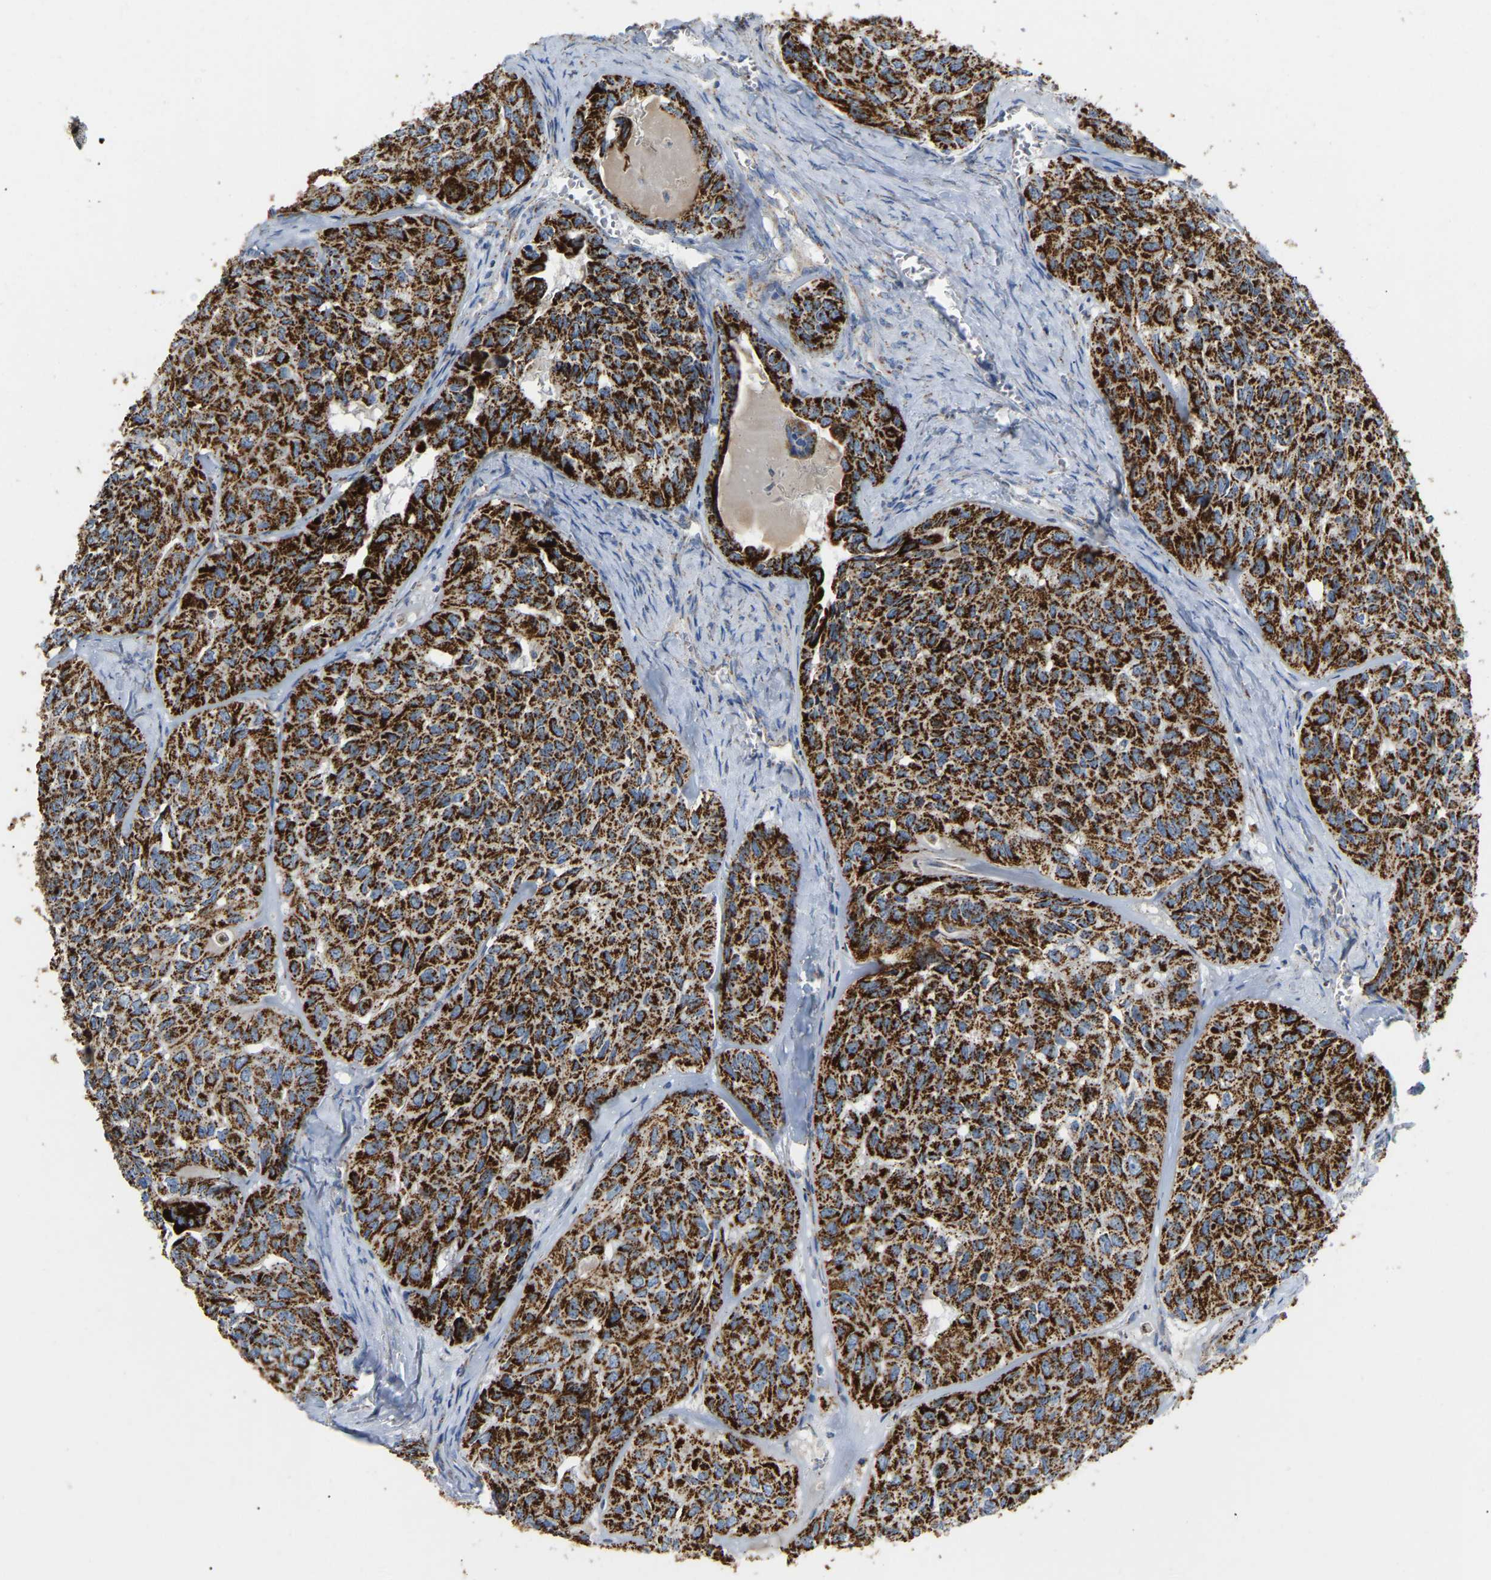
{"staining": {"intensity": "strong", "quantity": ">75%", "location": "cytoplasmic/membranous"}, "tissue": "head and neck cancer", "cell_type": "Tumor cells", "image_type": "cancer", "snomed": [{"axis": "morphology", "description": "Adenocarcinoma, NOS"}, {"axis": "topography", "description": "Salivary gland, NOS"}, {"axis": "topography", "description": "Head-Neck"}], "caption": "Strong cytoplasmic/membranous staining is appreciated in approximately >75% of tumor cells in head and neck cancer (adenocarcinoma).", "gene": "HIBADH", "patient": {"sex": "female", "age": 76}}